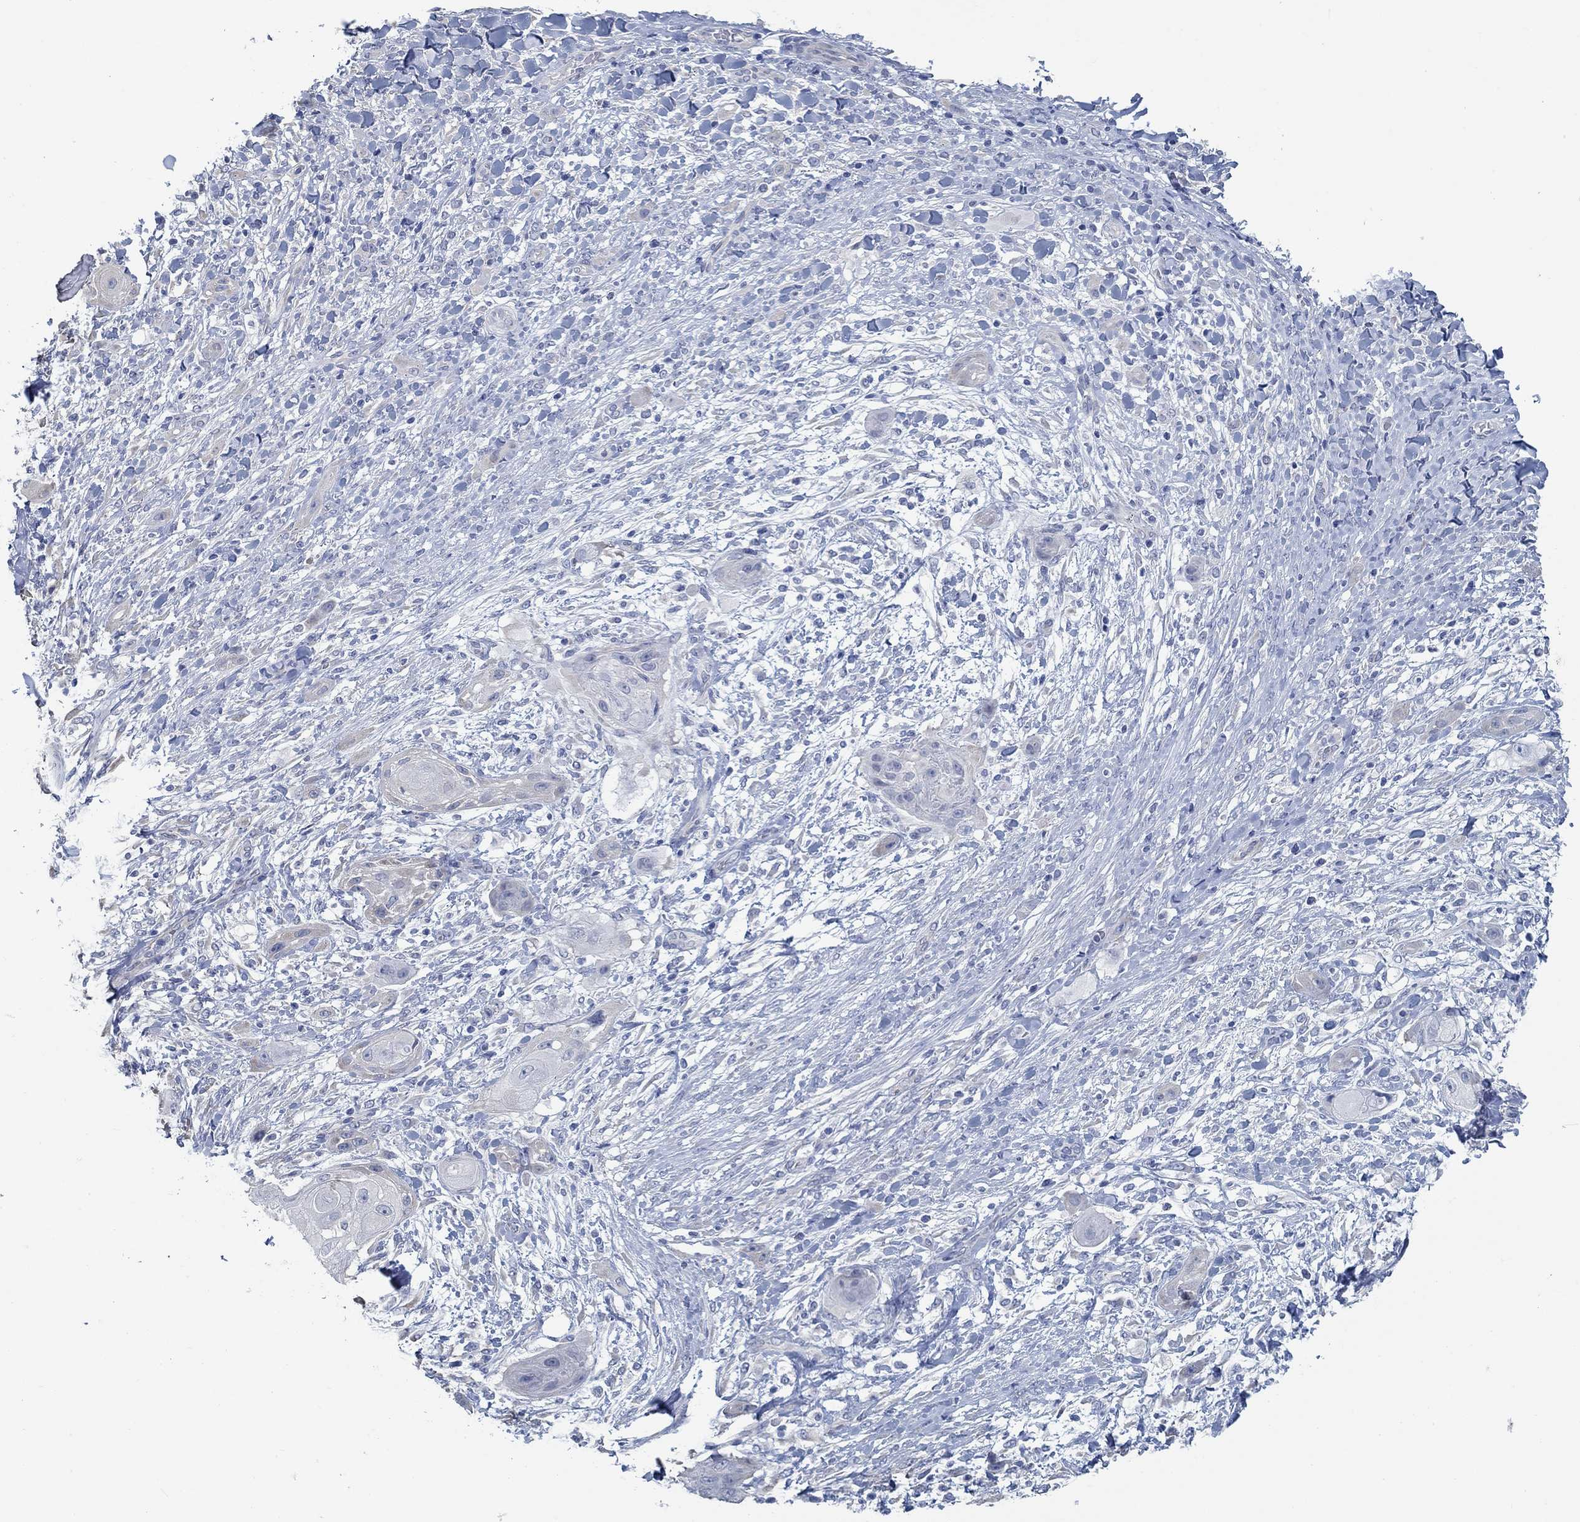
{"staining": {"intensity": "negative", "quantity": "none", "location": "none"}, "tissue": "skin cancer", "cell_type": "Tumor cells", "image_type": "cancer", "snomed": [{"axis": "morphology", "description": "Squamous cell carcinoma, NOS"}, {"axis": "topography", "description": "Skin"}], "caption": "Protein analysis of skin cancer (squamous cell carcinoma) shows no significant positivity in tumor cells.", "gene": "C15orf39", "patient": {"sex": "male", "age": 62}}